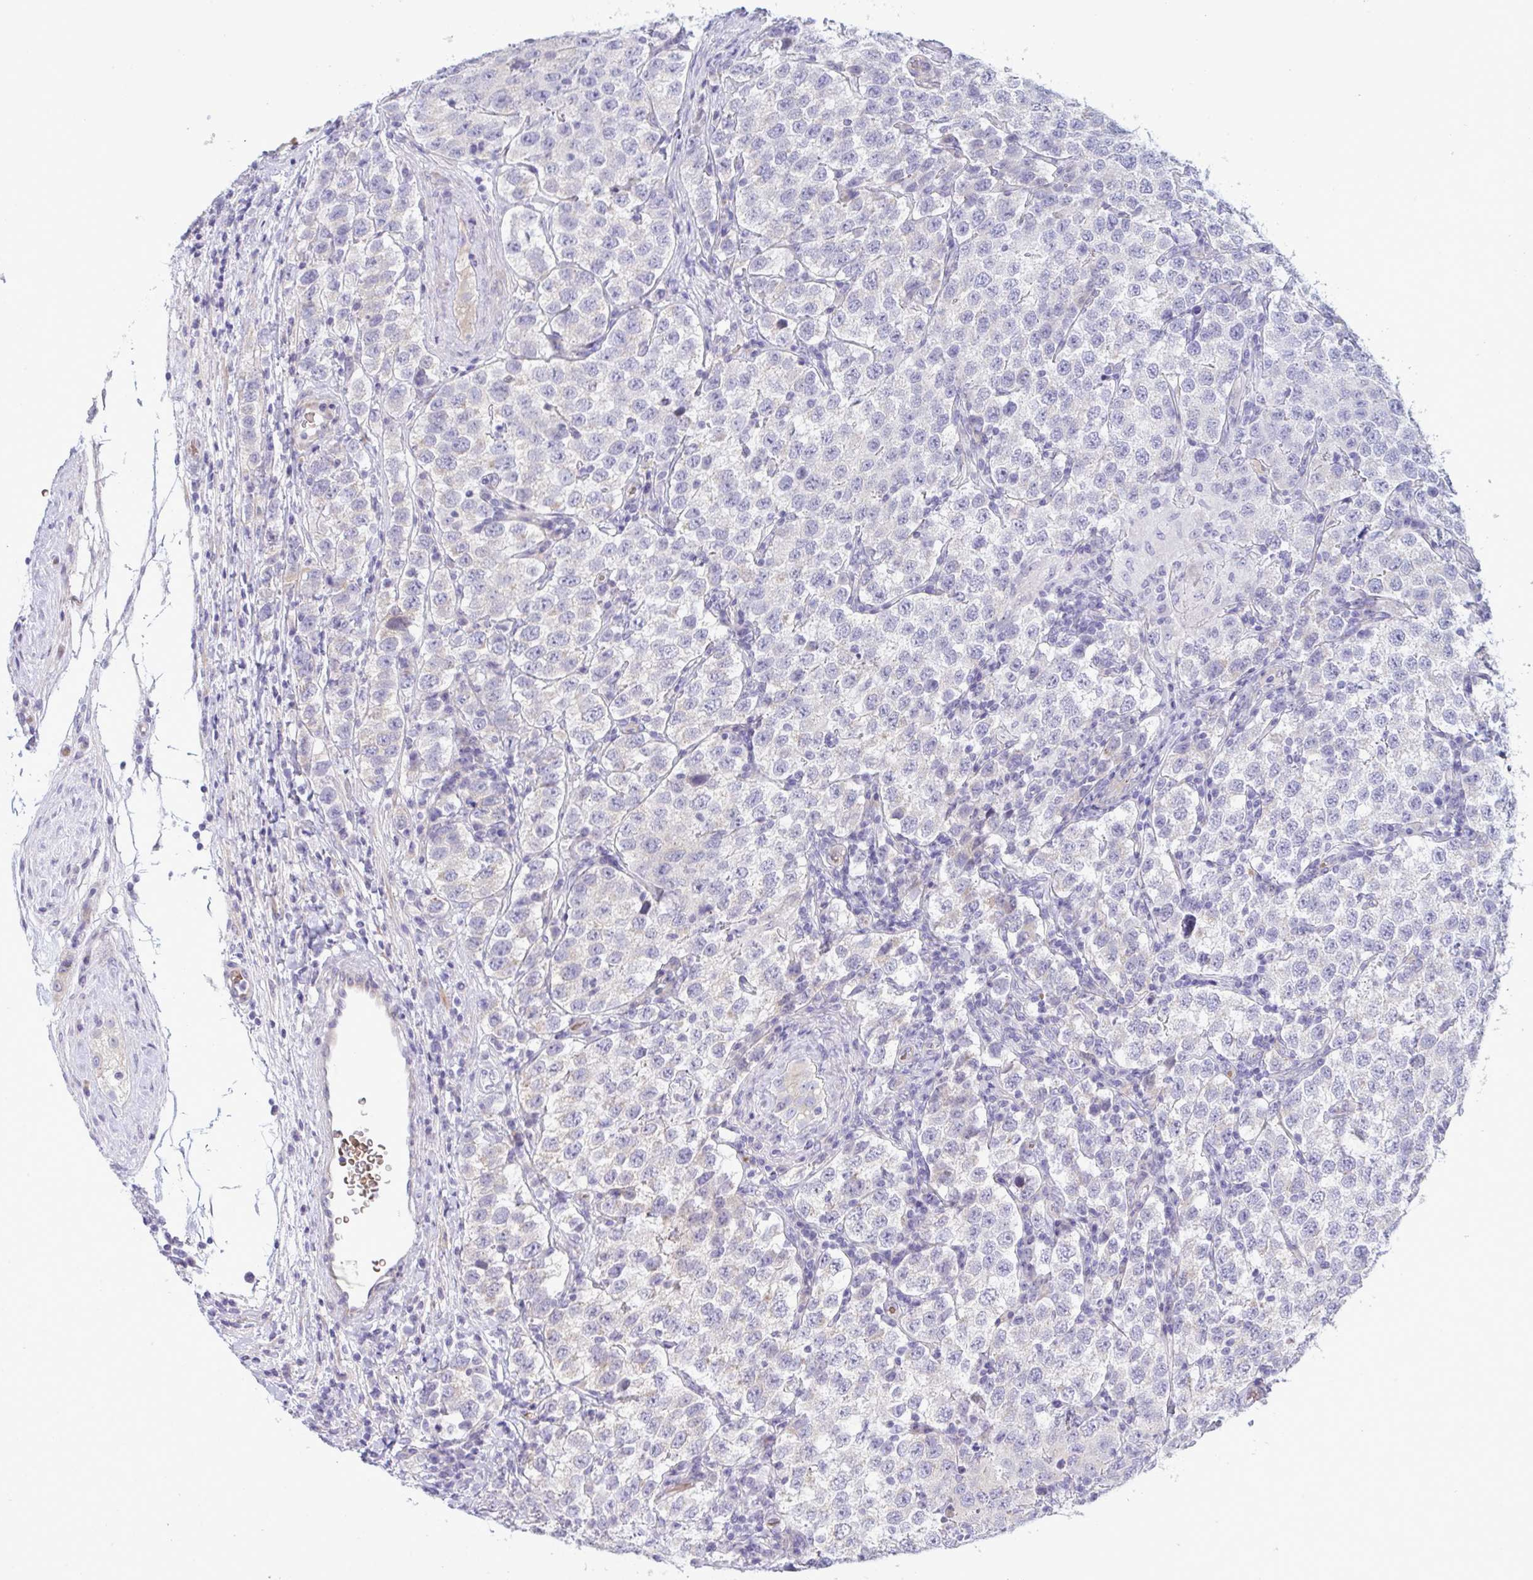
{"staining": {"intensity": "negative", "quantity": "none", "location": "none"}, "tissue": "testis cancer", "cell_type": "Tumor cells", "image_type": "cancer", "snomed": [{"axis": "morphology", "description": "Seminoma, NOS"}, {"axis": "topography", "description": "Testis"}], "caption": "Immunohistochemistry (IHC) of human seminoma (testis) demonstrates no staining in tumor cells. (DAB (3,3'-diaminobenzidine) IHC visualized using brightfield microscopy, high magnification).", "gene": "ZNF684", "patient": {"sex": "male", "age": 34}}